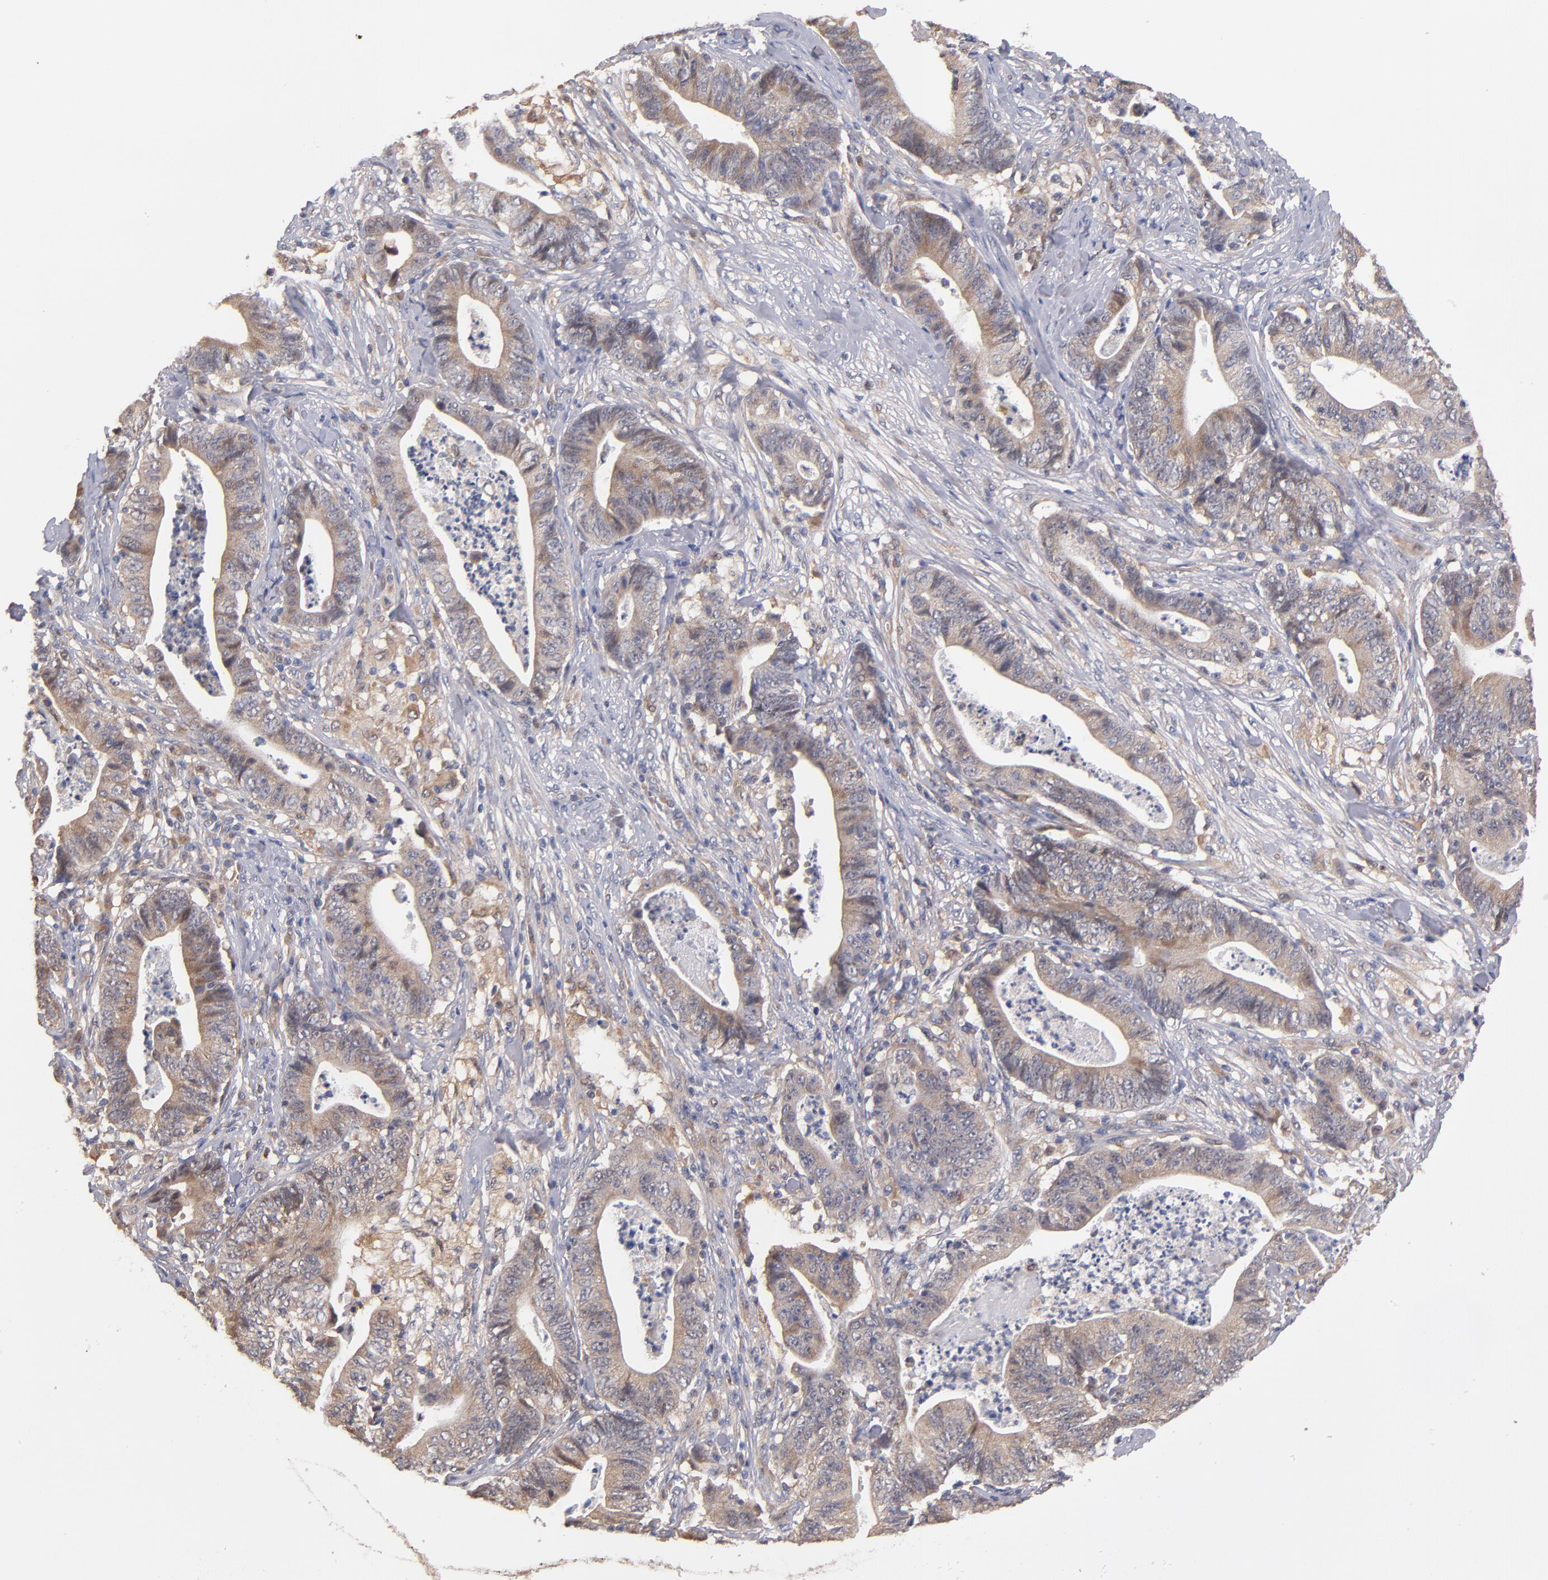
{"staining": {"intensity": "moderate", "quantity": ">75%", "location": "cytoplasmic/membranous"}, "tissue": "stomach cancer", "cell_type": "Tumor cells", "image_type": "cancer", "snomed": [{"axis": "morphology", "description": "Adenocarcinoma, NOS"}, {"axis": "topography", "description": "Stomach, lower"}], "caption": "There is medium levels of moderate cytoplasmic/membranous positivity in tumor cells of stomach cancer (adenocarcinoma), as demonstrated by immunohistochemical staining (brown color).", "gene": "GMFG", "patient": {"sex": "female", "age": 86}}